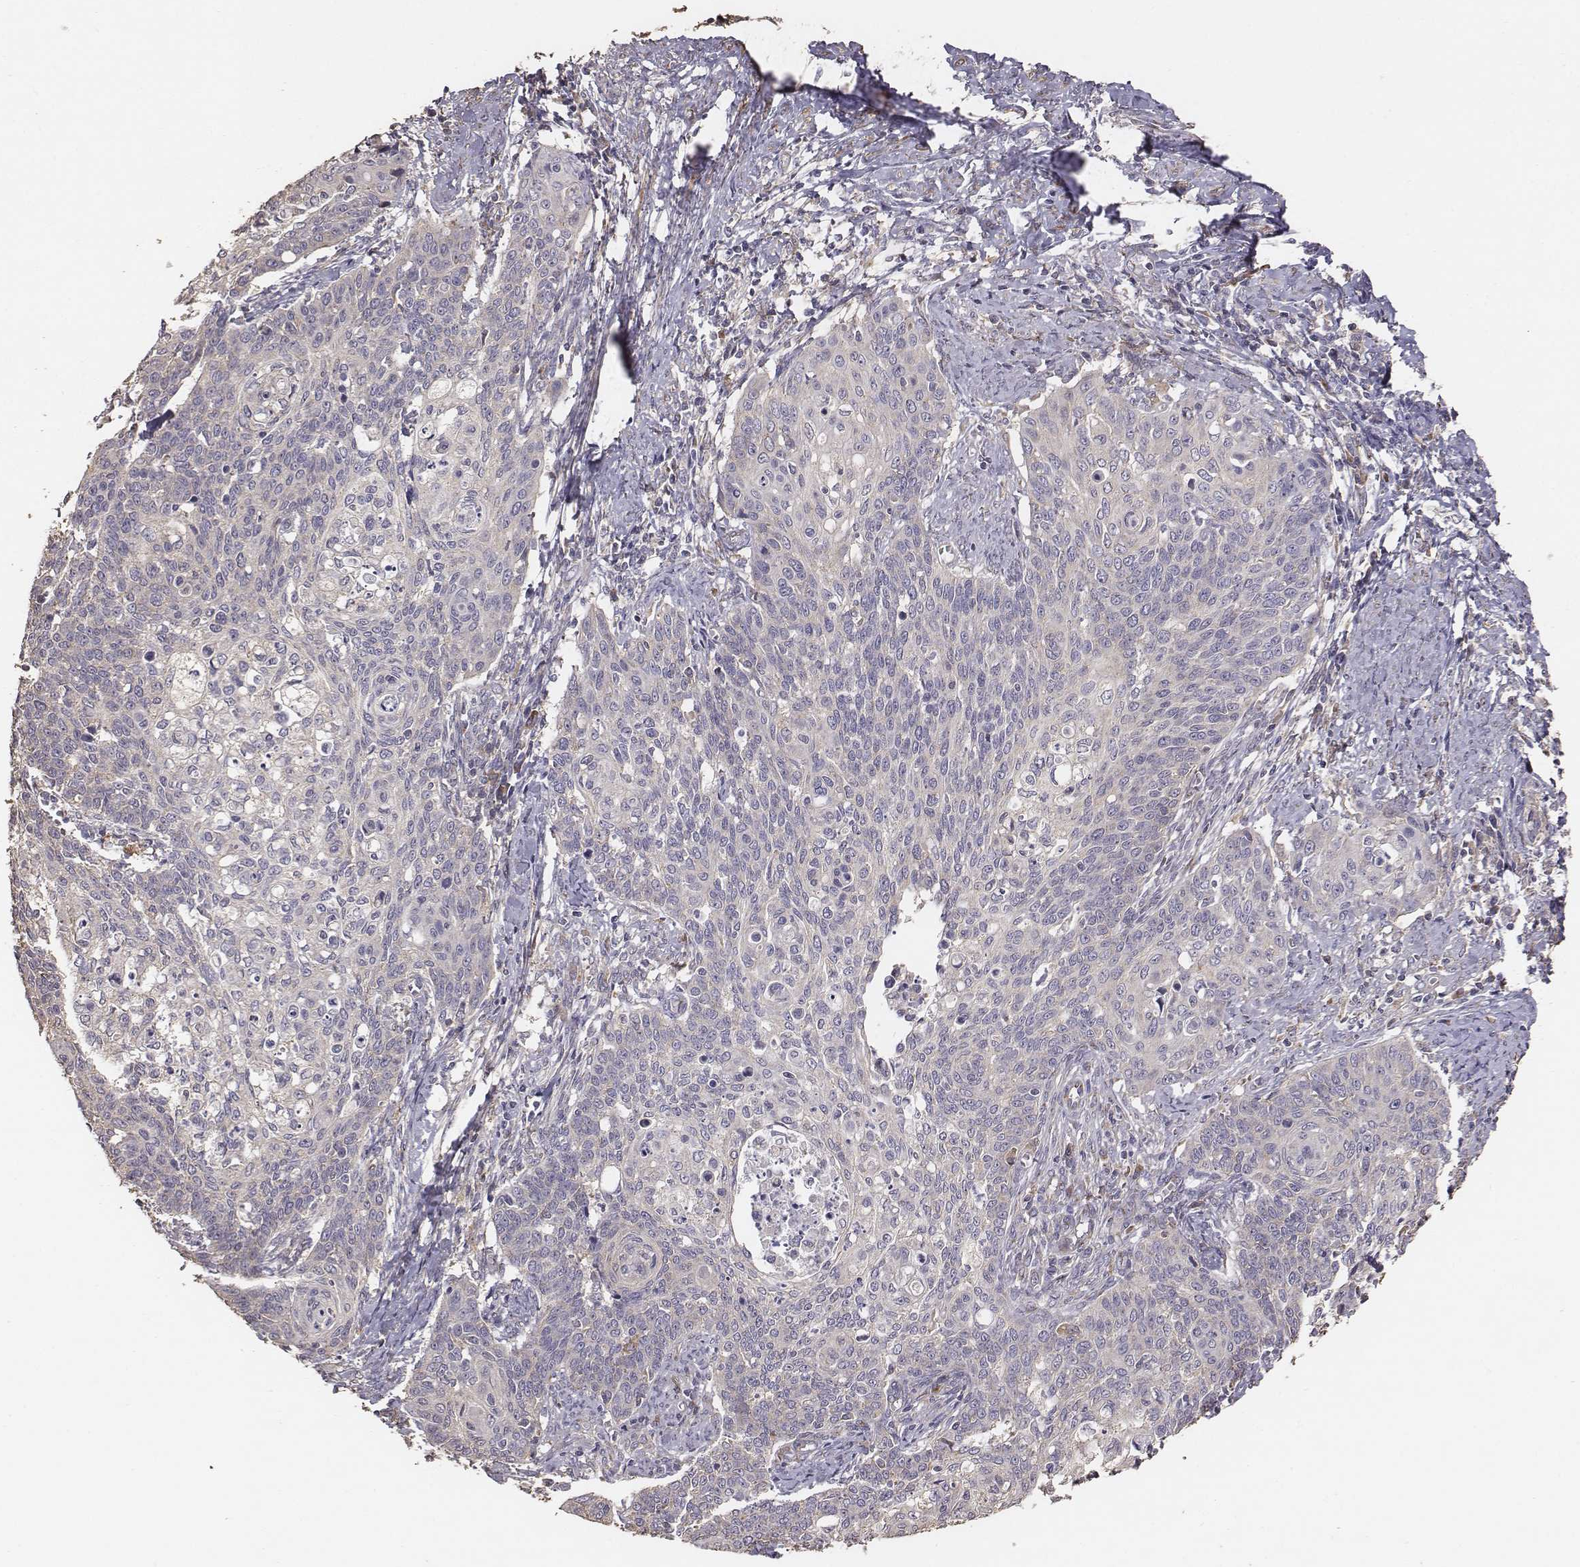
{"staining": {"intensity": "weak", "quantity": "<25%", "location": "cytoplasmic/membranous"}, "tissue": "cervical cancer", "cell_type": "Tumor cells", "image_type": "cancer", "snomed": [{"axis": "morphology", "description": "Normal tissue, NOS"}, {"axis": "morphology", "description": "Squamous cell carcinoma, NOS"}, {"axis": "topography", "description": "Cervix"}], "caption": "There is no significant positivity in tumor cells of cervical cancer. Nuclei are stained in blue.", "gene": "AP1B1", "patient": {"sex": "female", "age": 39}}